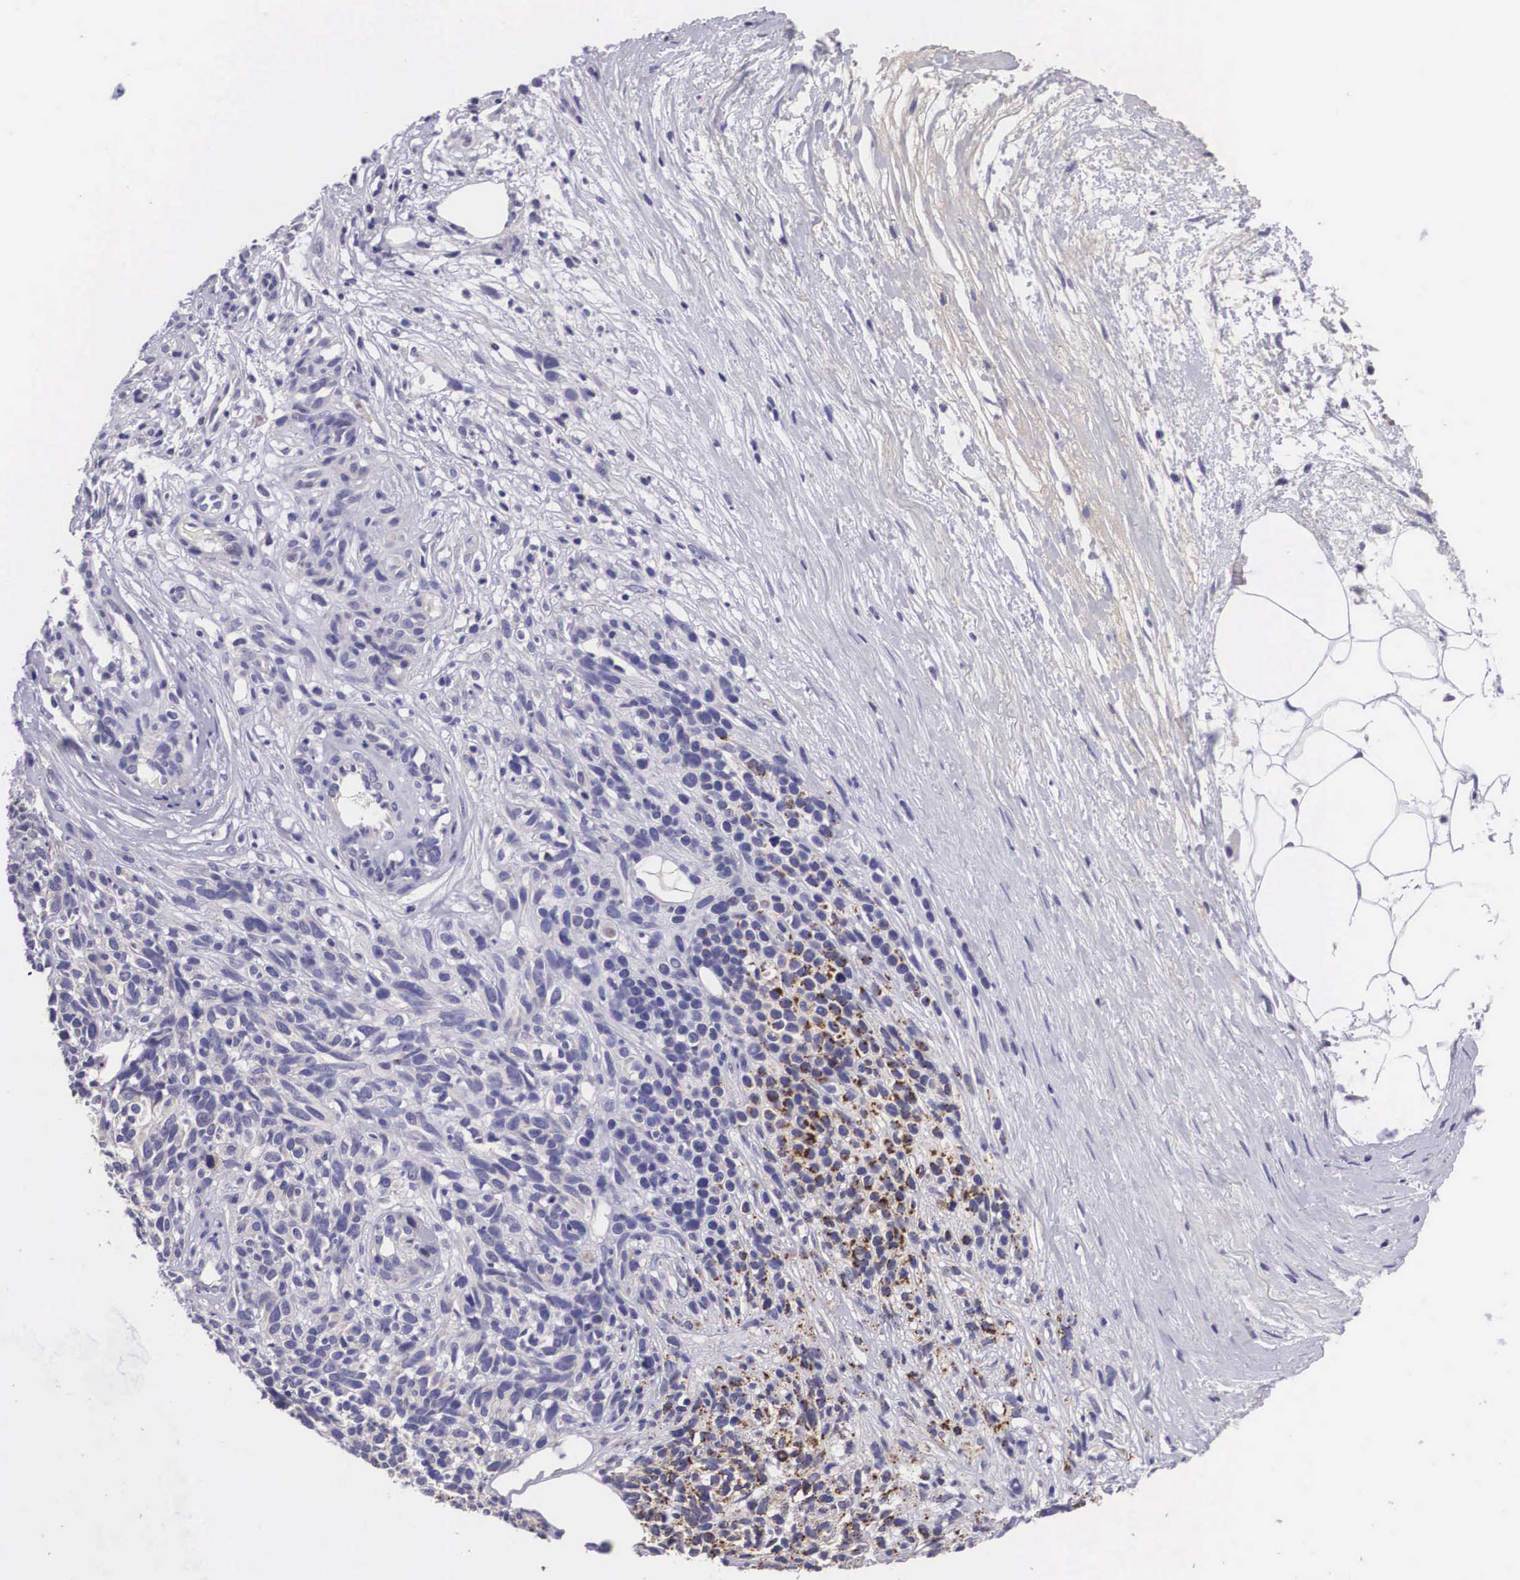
{"staining": {"intensity": "weak", "quantity": "<25%", "location": "cytoplasmic/membranous"}, "tissue": "melanoma", "cell_type": "Tumor cells", "image_type": "cancer", "snomed": [{"axis": "morphology", "description": "Malignant melanoma, NOS"}, {"axis": "topography", "description": "Skin"}], "caption": "A histopathology image of melanoma stained for a protein exhibits no brown staining in tumor cells.", "gene": "ARG2", "patient": {"sex": "female", "age": 85}}